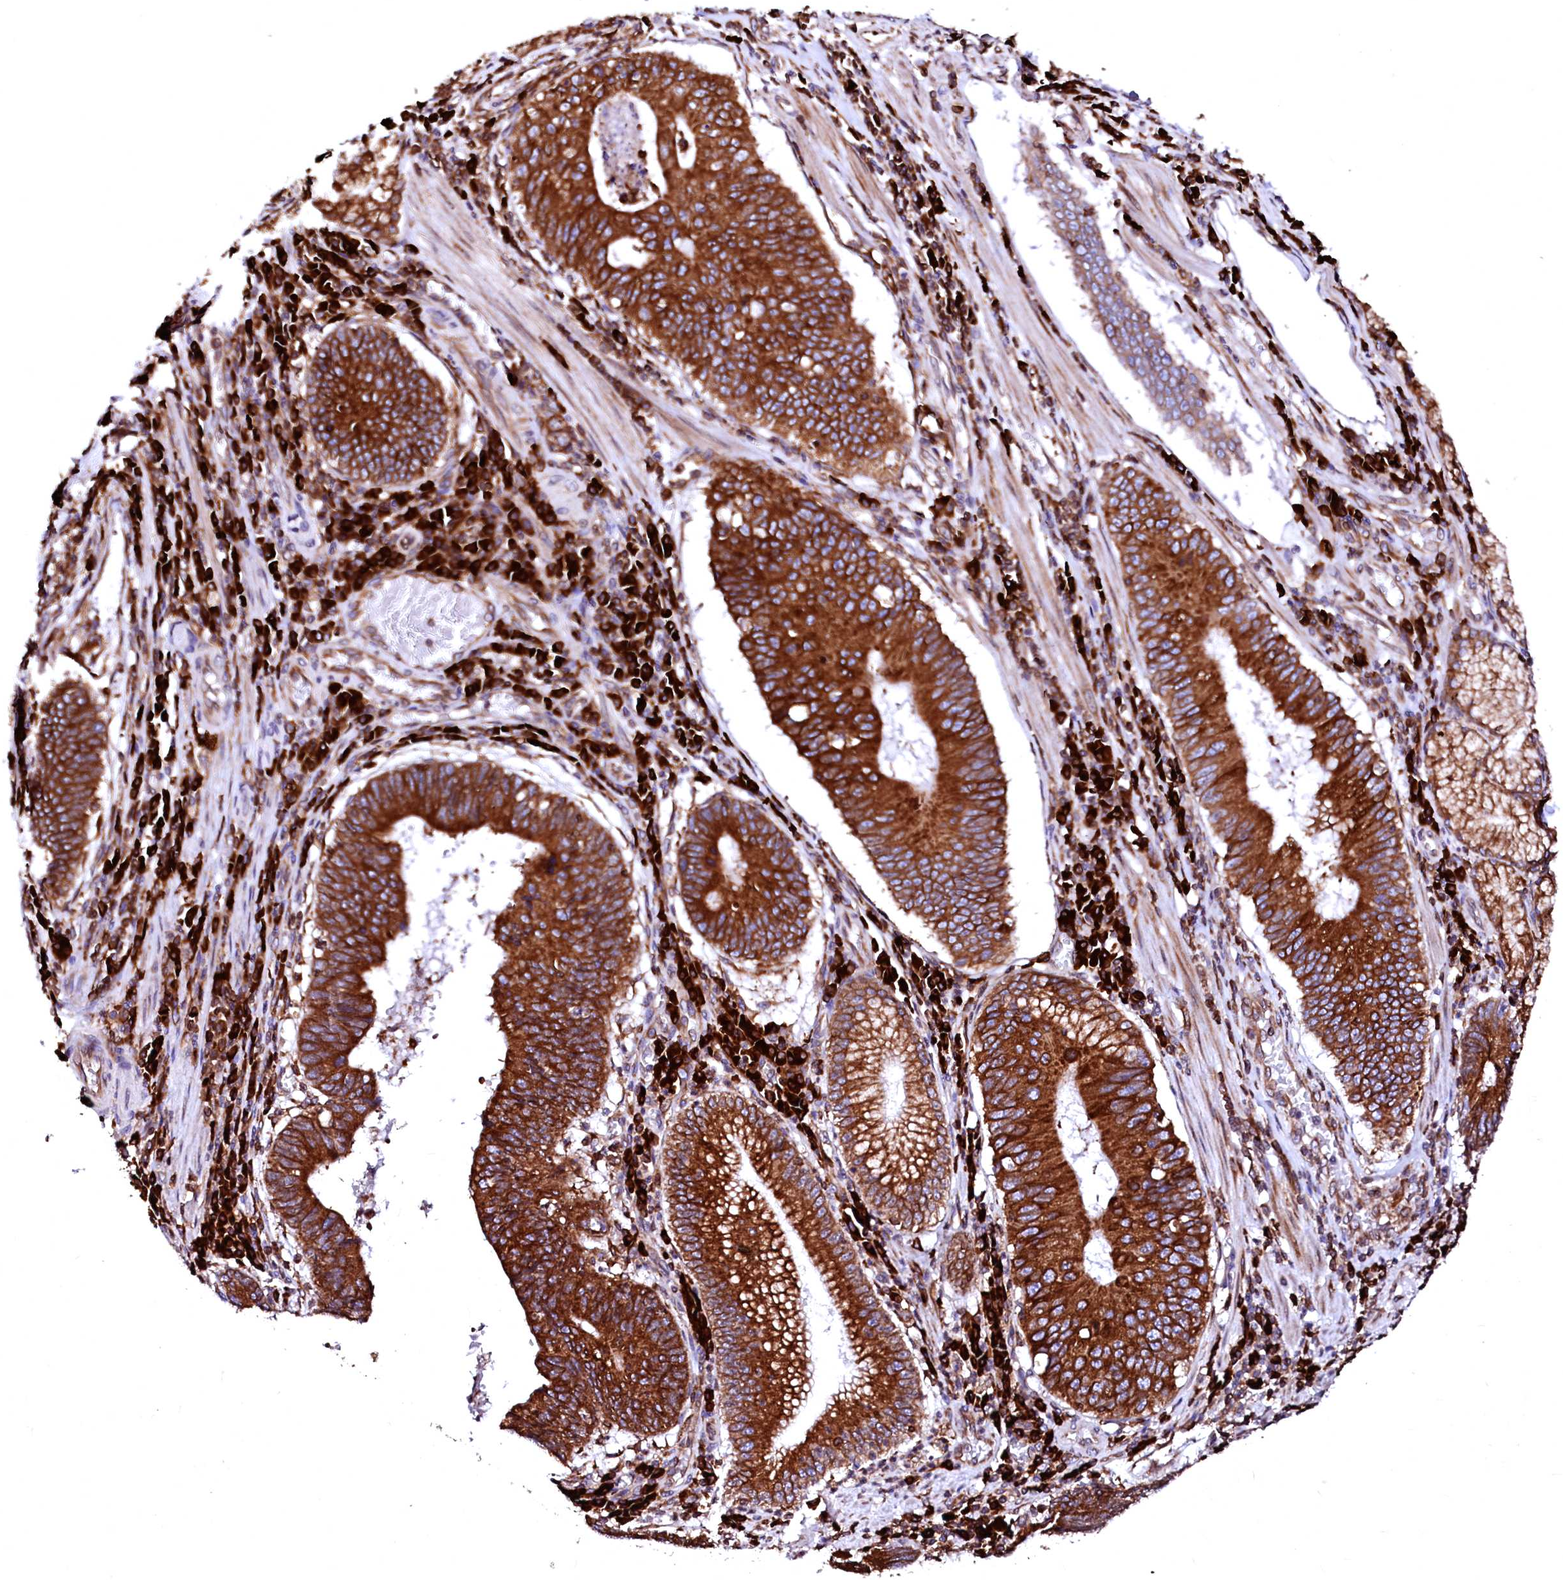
{"staining": {"intensity": "strong", "quantity": ">75%", "location": "cytoplasmic/membranous"}, "tissue": "stomach cancer", "cell_type": "Tumor cells", "image_type": "cancer", "snomed": [{"axis": "morphology", "description": "Adenocarcinoma, NOS"}, {"axis": "topography", "description": "Stomach"}], "caption": "High-magnification brightfield microscopy of stomach cancer (adenocarcinoma) stained with DAB (brown) and counterstained with hematoxylin (blue). tumor cells exhibit strong cytoplasmic/membranous positivity is seen in about>75% of cells.", "gene": "DERL1", "patient": {"sex": "male", "age": 59}}